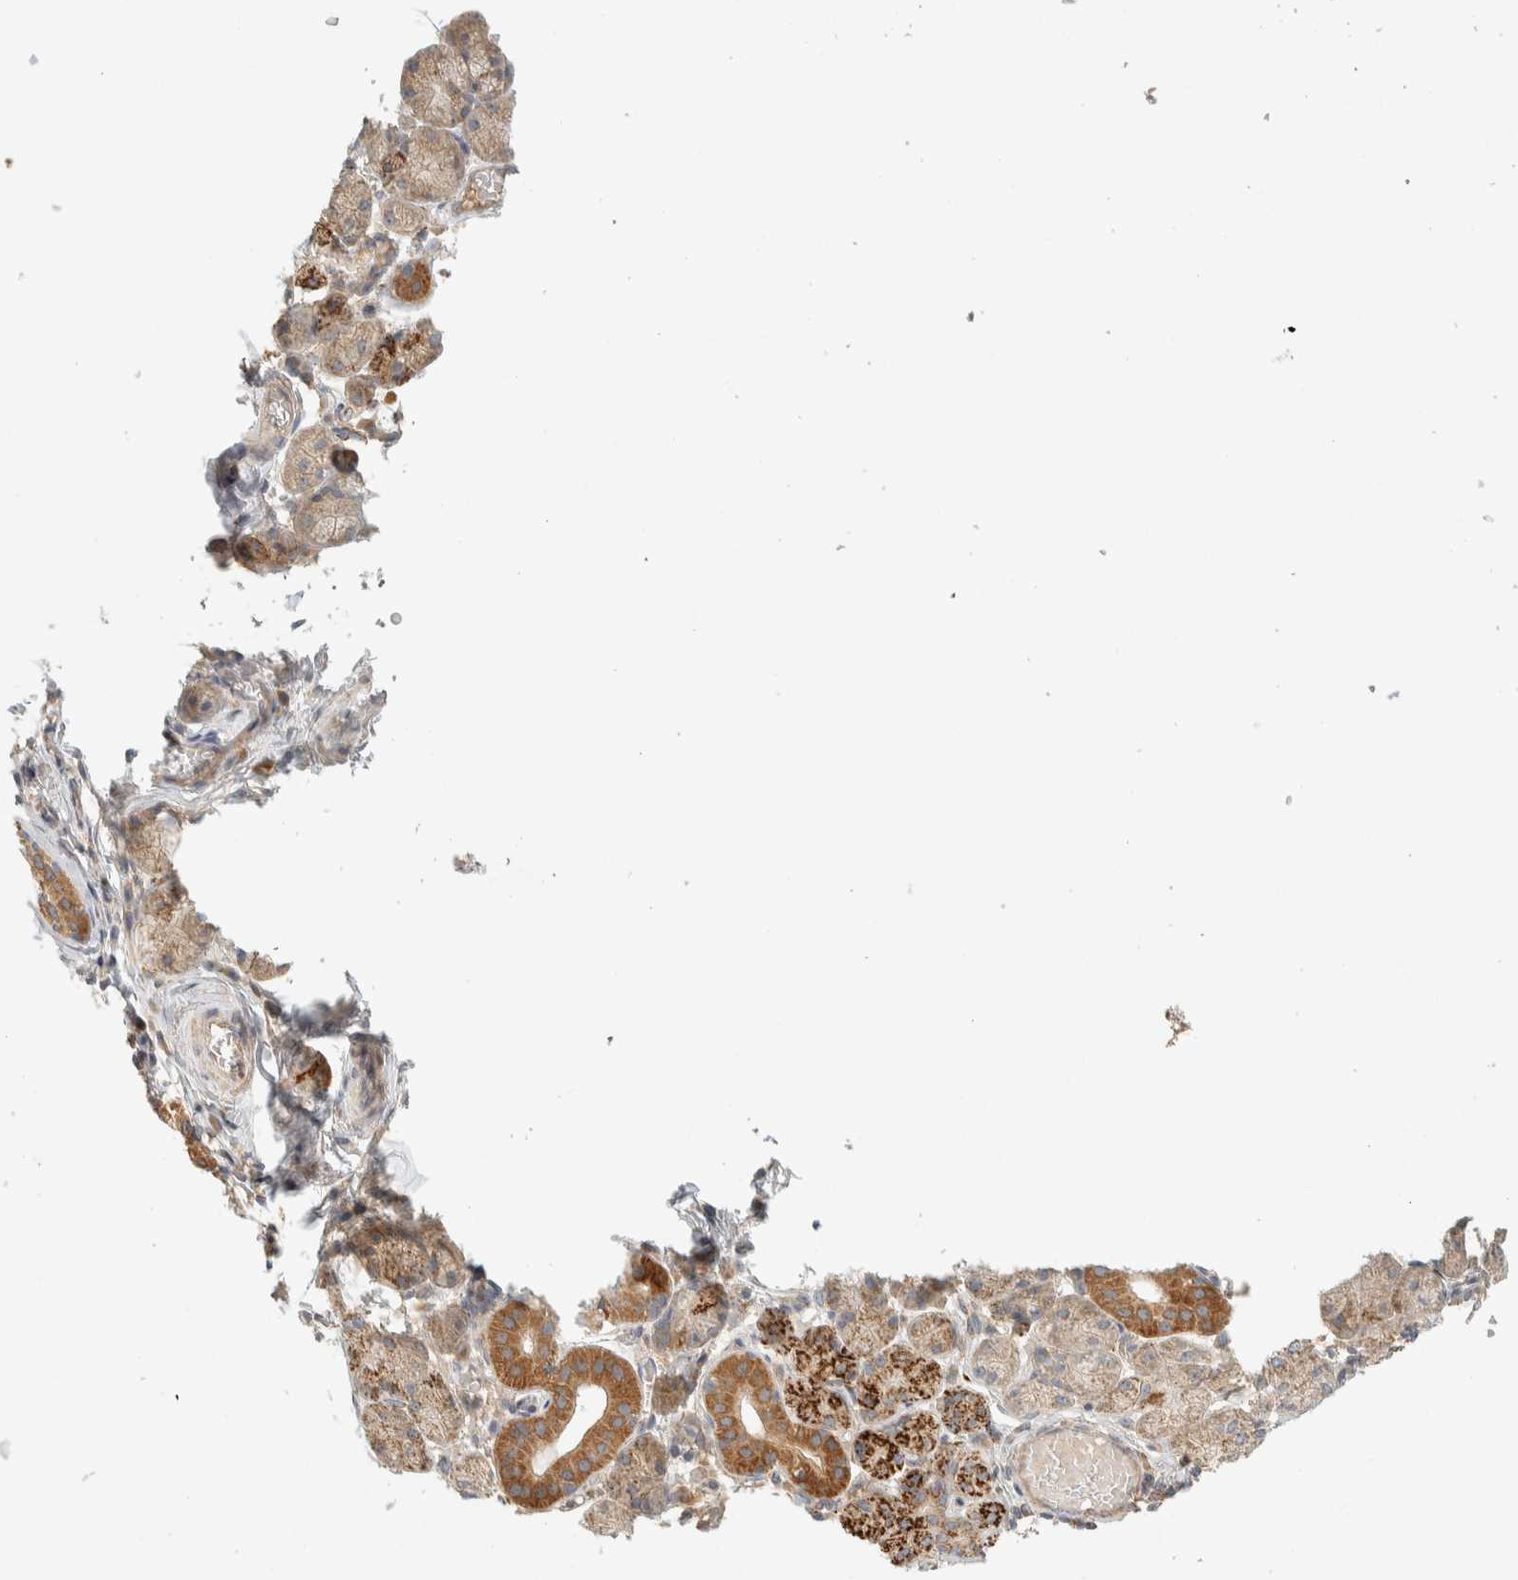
{"staining": {"intensity": "moderate", "quantity": "<25%", "location": "cytoplasmic/membranous"}, "tissue": "salivary gland", "cell_type": "Glandular cells", "image_type": "normal", "snomed": [{"axis": "morphology", "description": "Normal tissue, NOS"}, {"axis": "topography", "description": "Salivary gland"}], "caption": "IHC (DAB) staining of unremarkable human salivary gland exhibits moderate cytoplasmic/membranous protein staining in approximately <25% of glandular cells.", "gene": "FAM167A", "patient": {"sex": "female", "age": 24}}